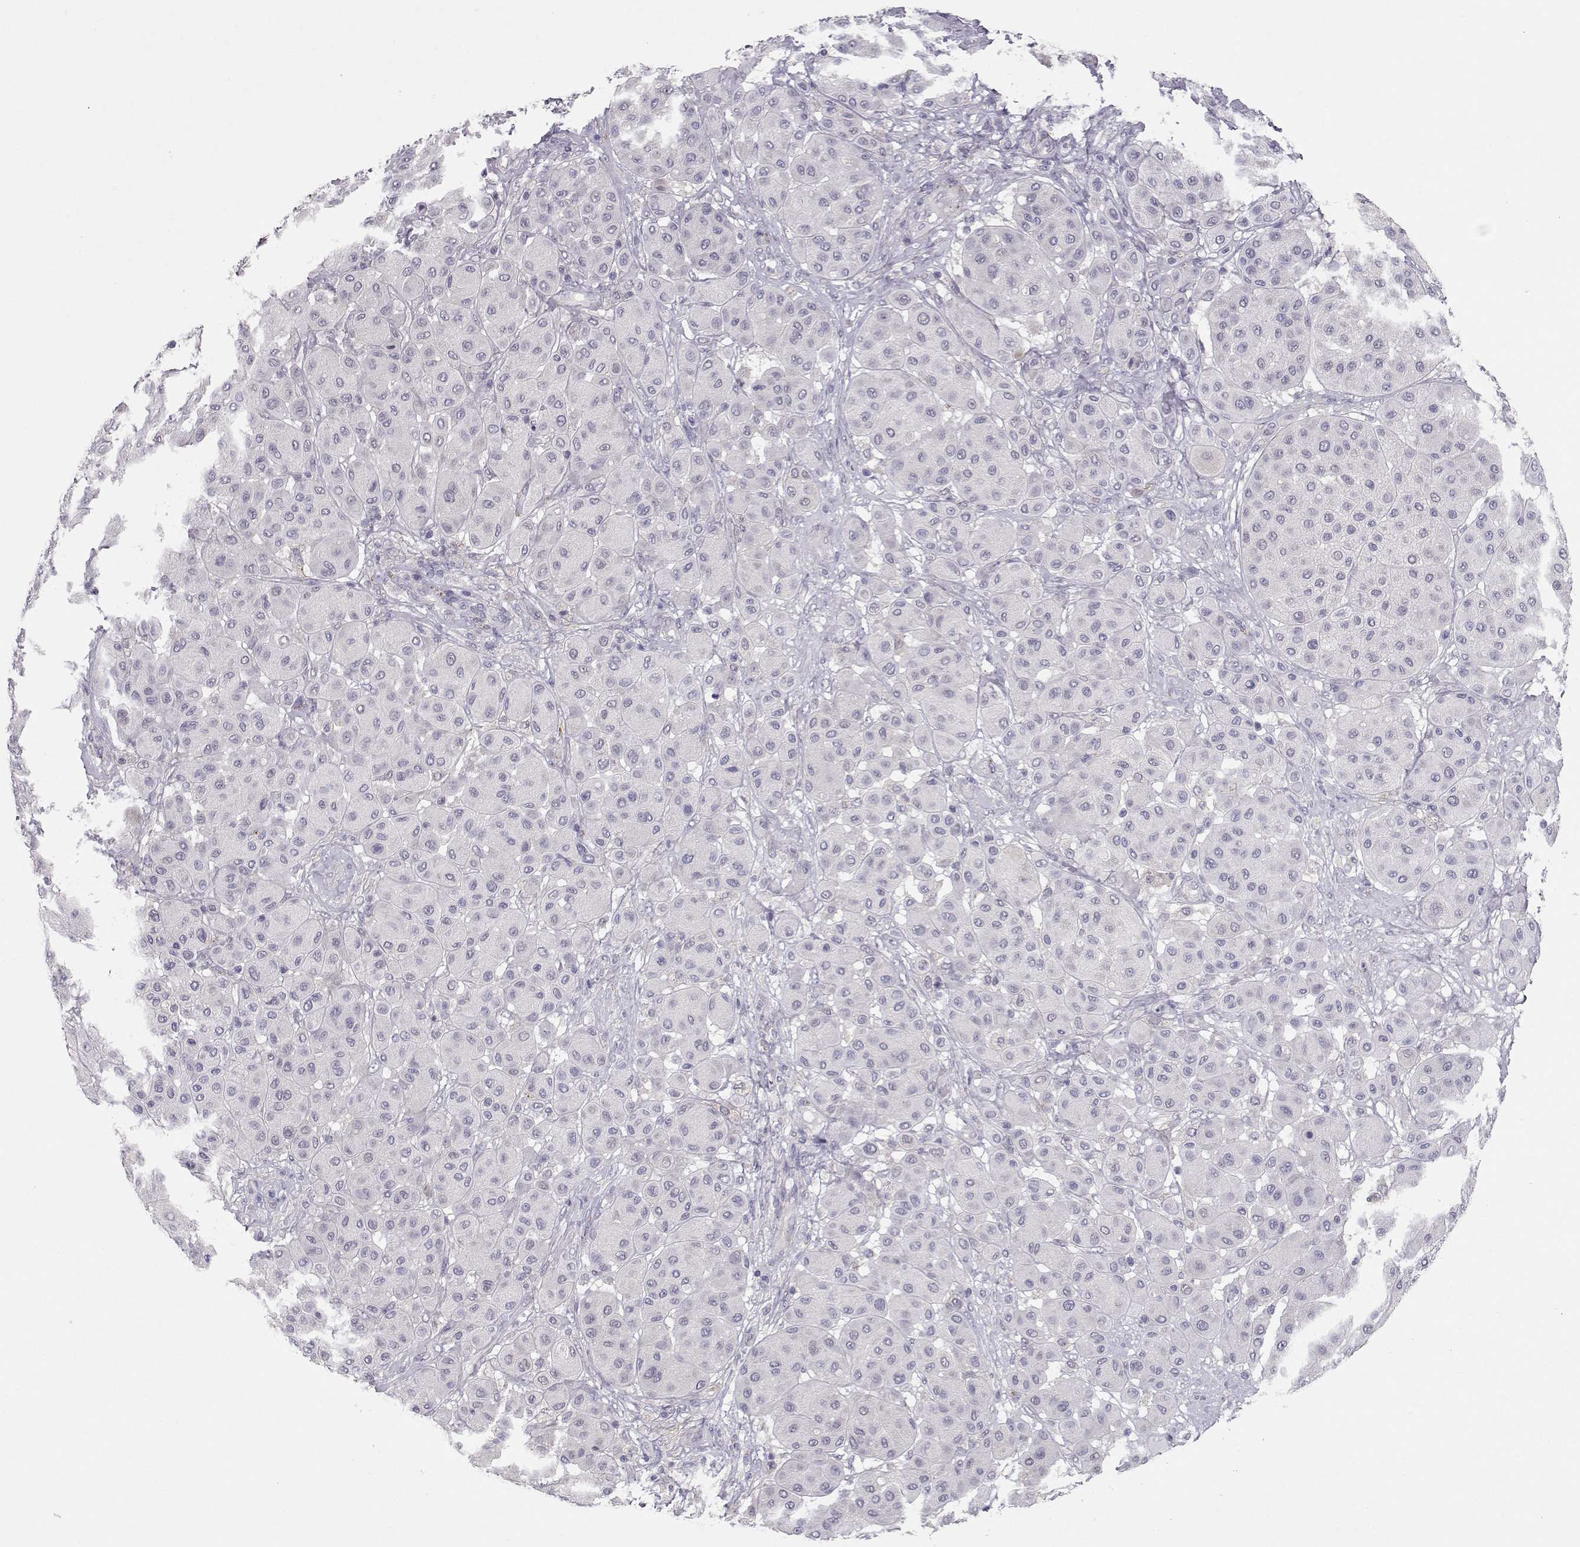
{"staining": {"intensity": "negative", "quantity": "none", "location": "none"}, "tissue": "melanoma", "cell_type": "Tumor cells", "image_type": "cancer", "snomed": [{"axis": "morphology", "description": "Malignant melanoma, Metastatic site"}, {"axis": "topography", "description": "Smooth muscle"}], "caption": "Tumor cells show no significant protein positivity in malignant melanoma (metastatic site).", "gene": "NPVF", "patient": {"sex": "male", "age": 41}}